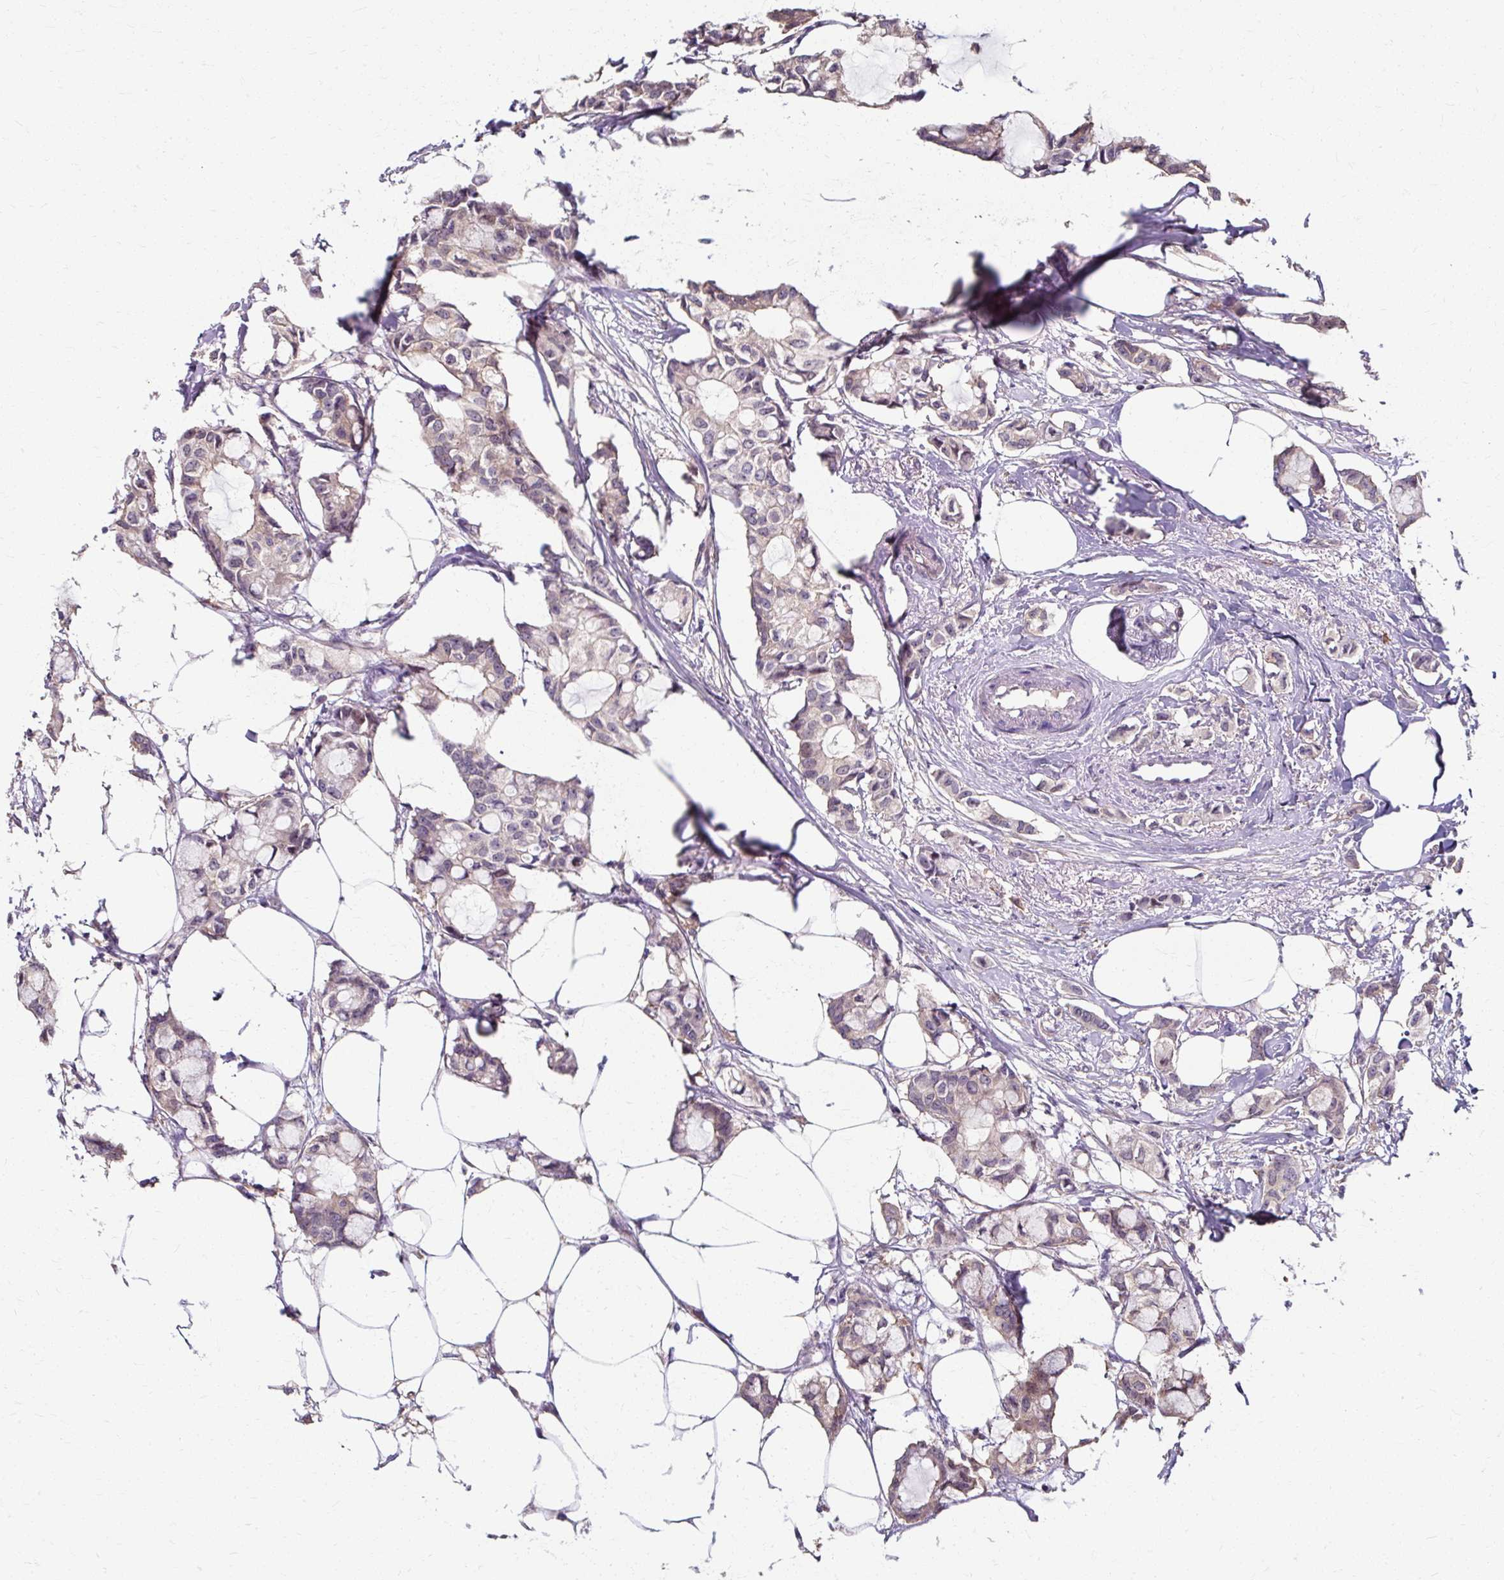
{"staining": {"intensity": "weak", "quantity": "<25%", "location": "cytoplasmic/membranous"}, "tissue": "breast cancer", "cell_type": "Tumor cells", "image_type": "cancer", "snomed": [{"axis": "morphology", "description": "Duct carcinoma"}, {"axis": "topography", "description": "Breast"}], "caption": "Tumor cells are negative for brown protein staining in invasive ductal carcinoma (breast).", "gene": "ZNF555", "patient": {"sex": "female", "age": 73}}